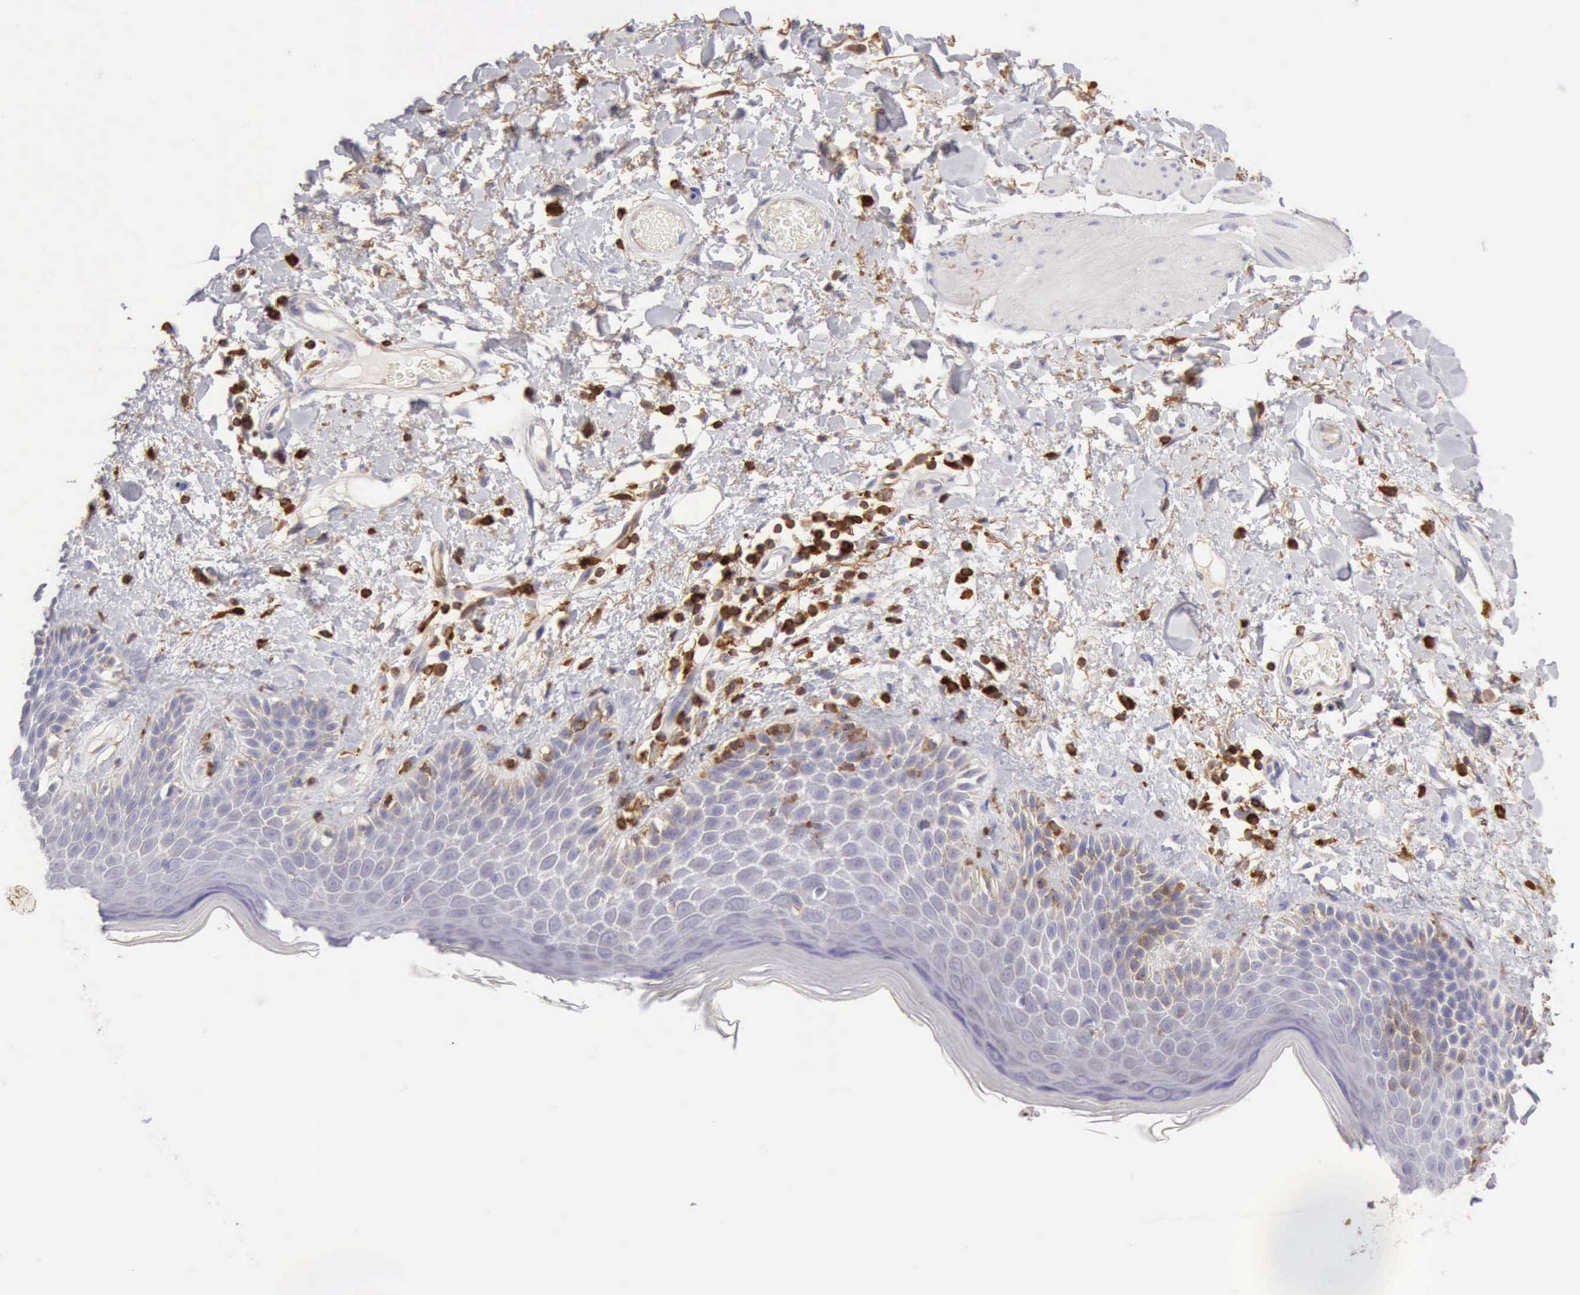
{"staining": {"intensity": "negative", "quantity": "none", "location": "none"}, "tissue": "skin", "cell_type": "Epidermal cells", "image_type": "normal", "snomed": [{"axis": "morphology", "description": "Normal tissue, NOS"}, {"axis": "topography", "description": "Anal"}], "caption": "Unremarkable skin was stained to show a protein in brown. There is no significant staining in epidermal cells. The staining is performed using DAB brown chromogen with nuclei counter-stained in using hematoxylin.", "gene": "ARHGAP4", "patient": {"sex": "female", "age": 78}}